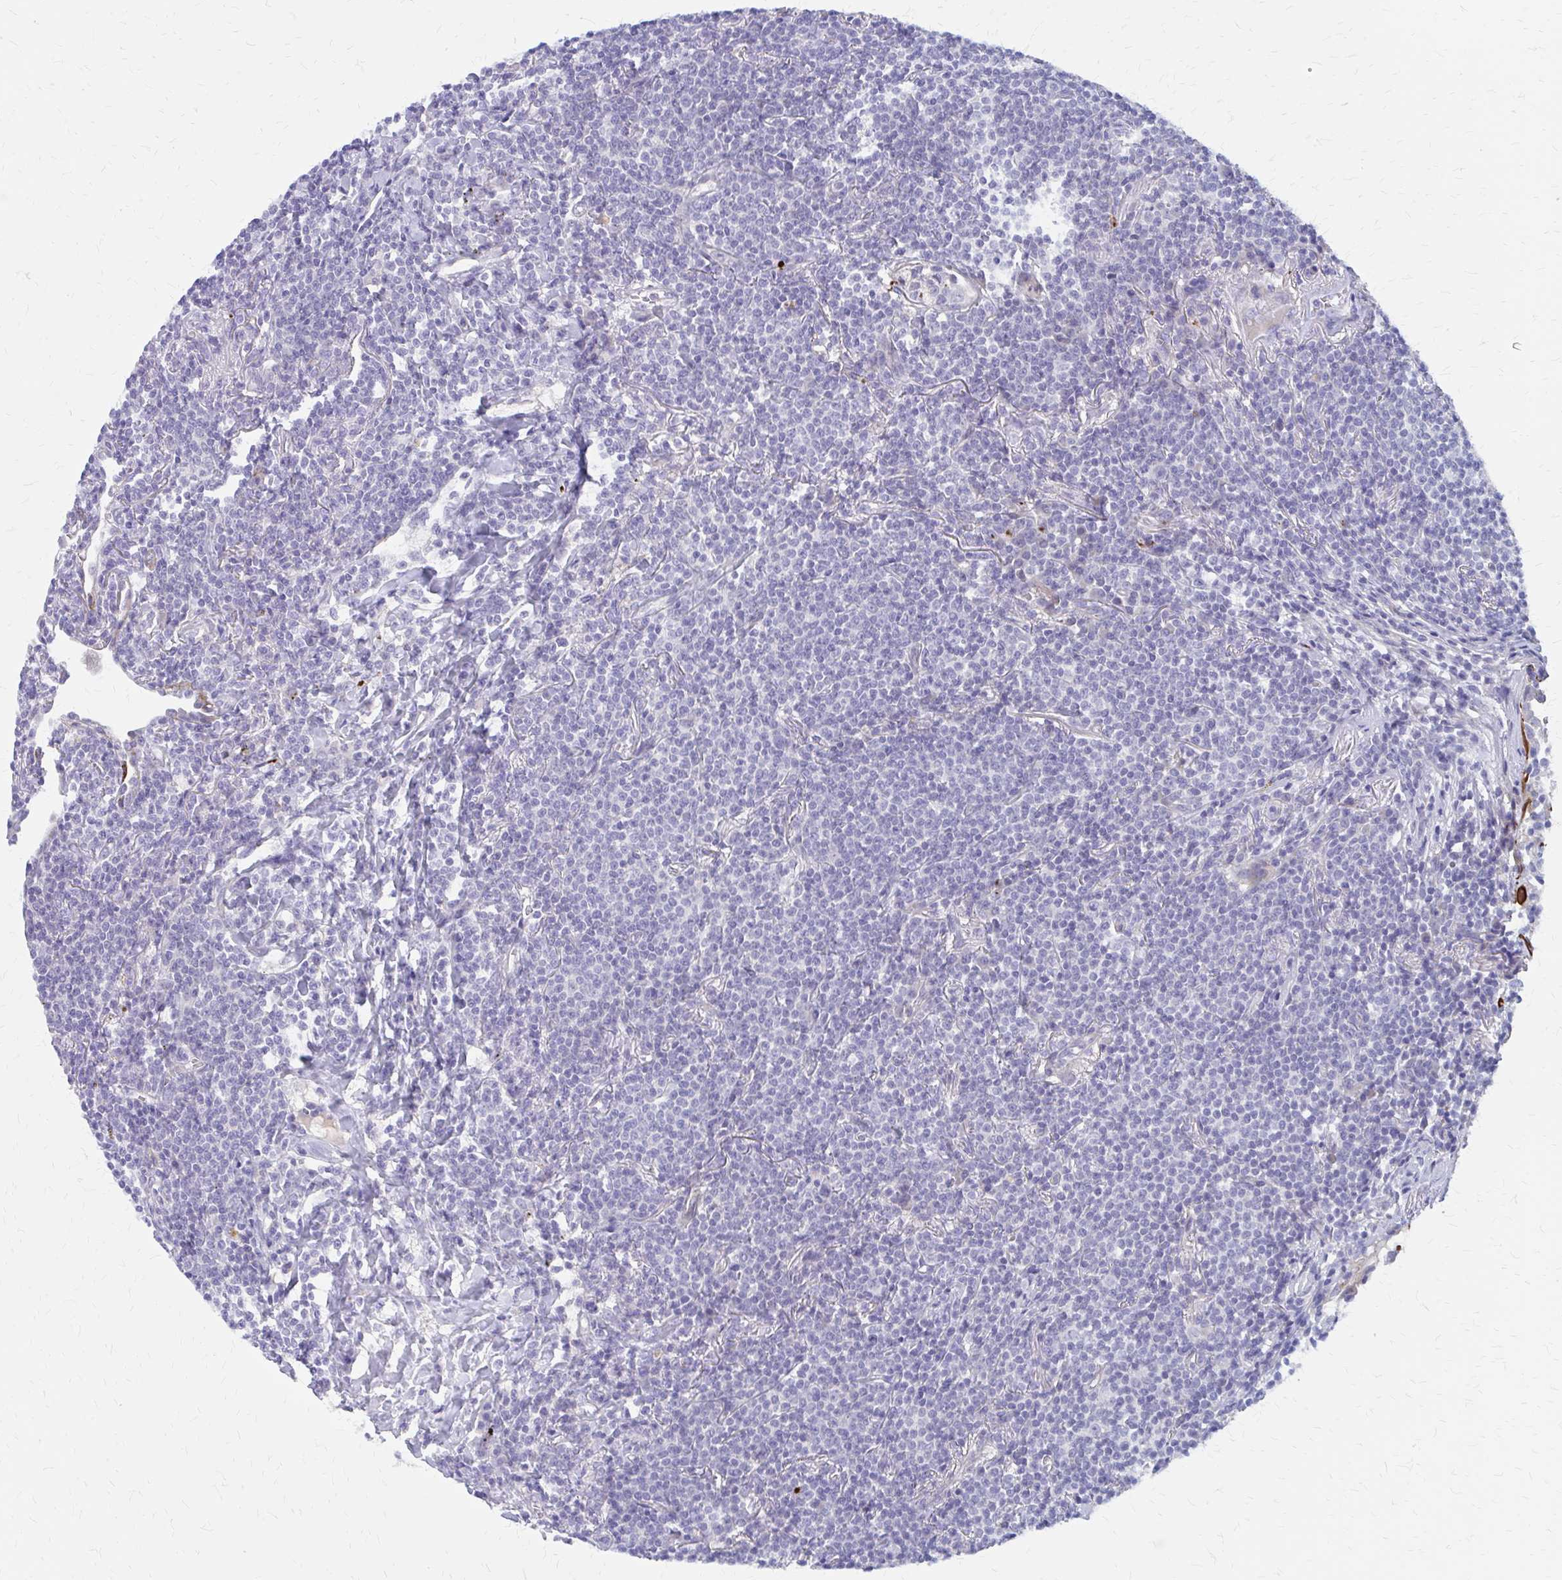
{"staining": {"intensity": "negative", "quantity": "none", "location": "none"}, "tissue": "lymphoma", "cell_type": "Tumor cells", "image_type": "cancer", "snomed": [{"axis": "morphology", "description": "Malignant lymphoma, non-Hodgkin's type, Low grade"}, {"axis": "topography", "description": "Lung"}], "caption": "Lymphoma was stained to show a protein in brown. There is no significant staining in tumor cells.", "gene": "GLYATL2", "patient": {"sex": "female", "age": 71}}